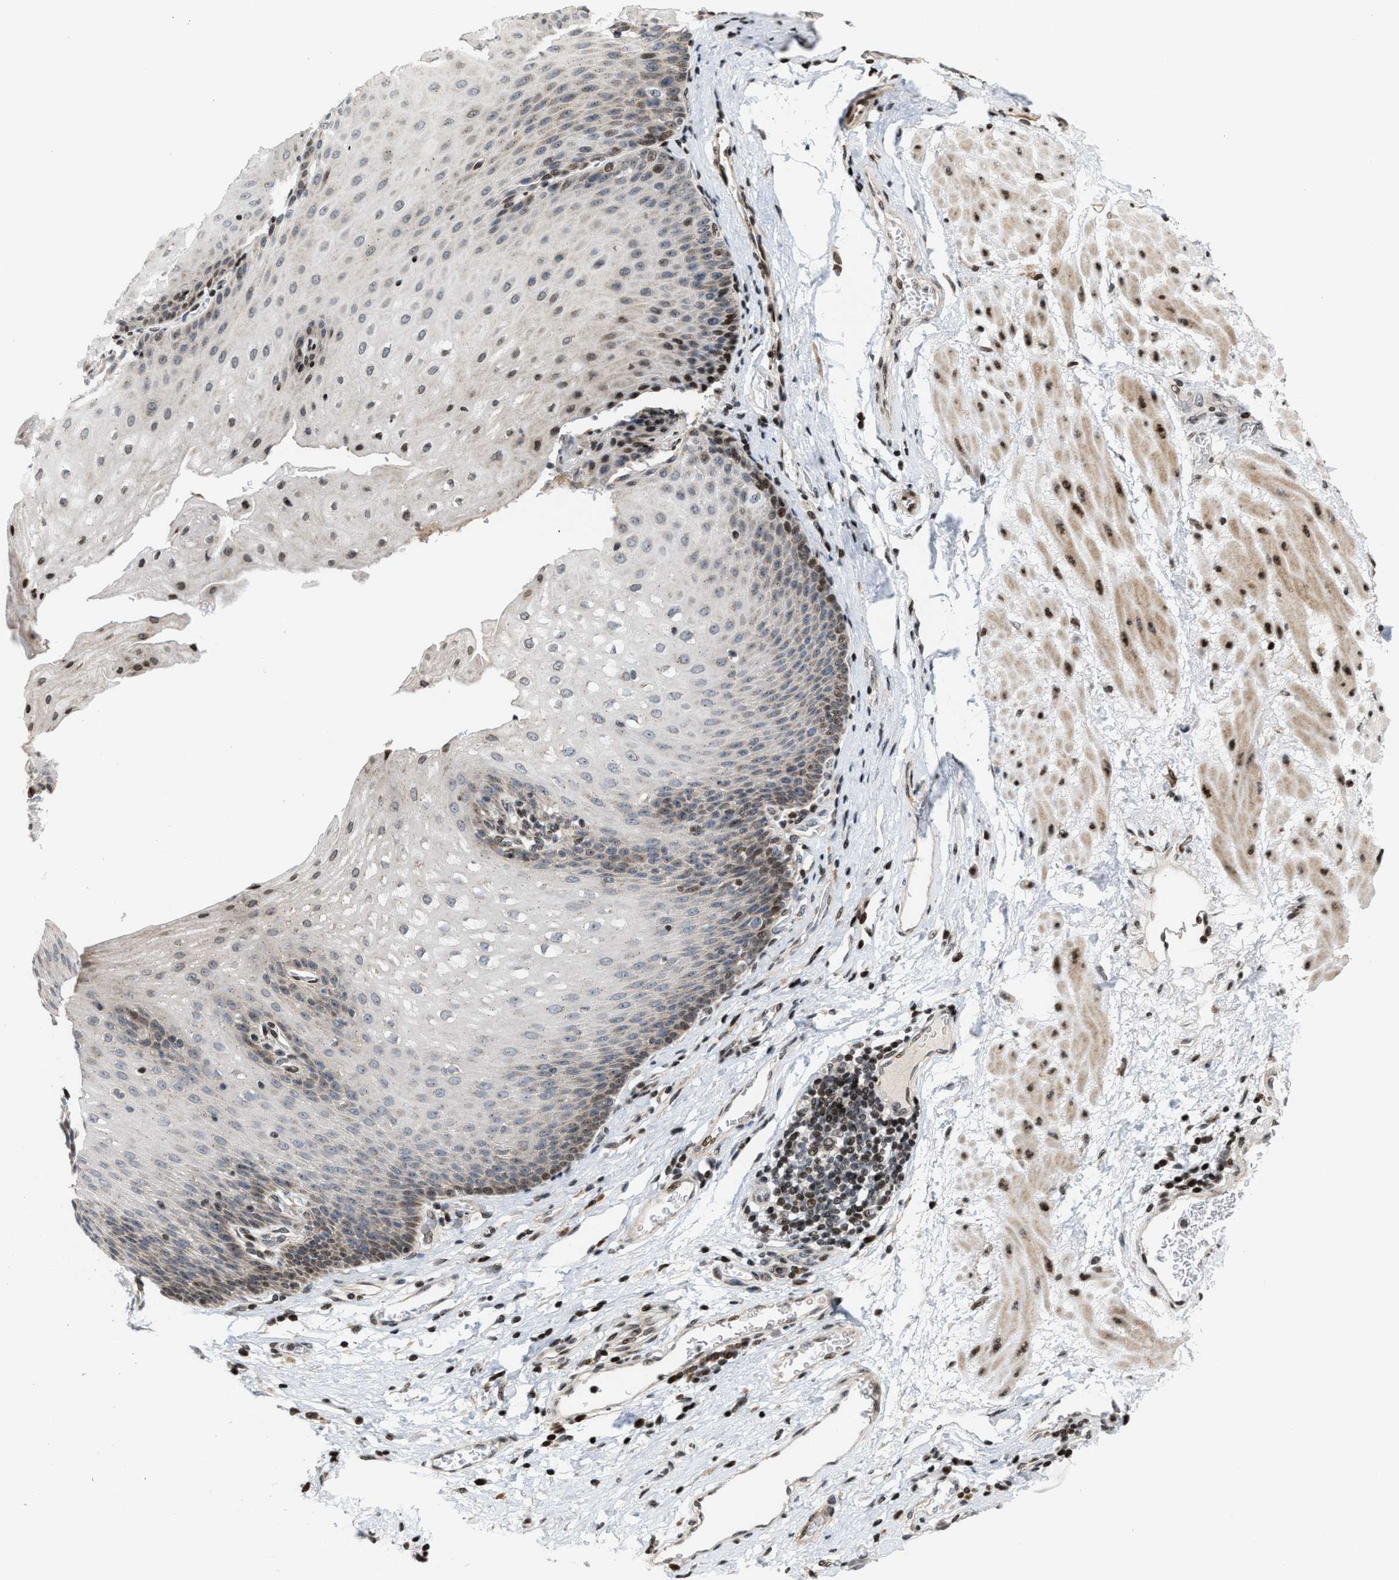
{"staining": {"intensity": "moderate", "quantity": "25%-75%", "location": "cytoplasmic/membranous,nuclear"}, "tissue": "esophagus", "cell_type": "Squamous epithelial cells", "image_type": "normal", "snomed": [{"axis": "morphology", "description": "Normal tissue, NOS"}, {"axis": "topography", "description": "Esophagus"}], "caption": "Moderate cytoplasmic/membranous,nuclear expression is appreciated in approximately 25%-75% of squamous epithelial cells in normal esophagus.", "gene": "PDZD2", "patient": {"sex": "male", "age": 48}}